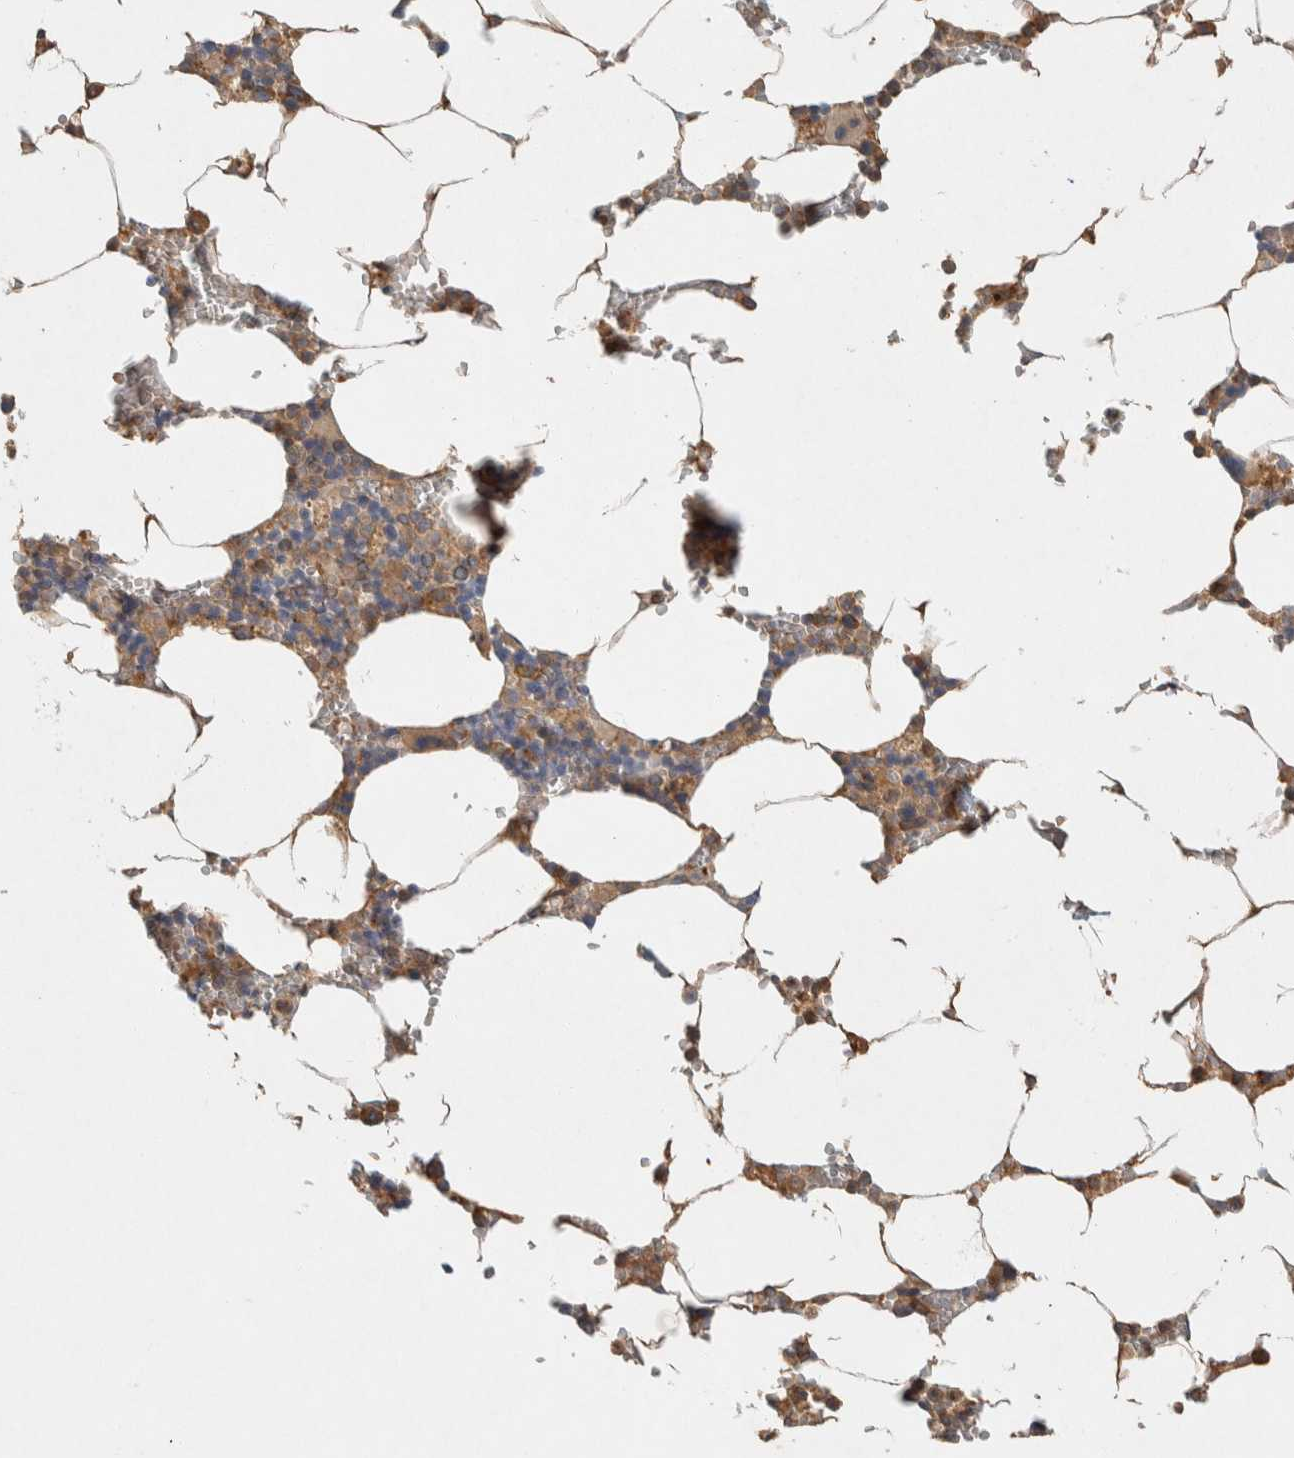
{"staining": {"intensity": "moderate", "quantity": "25%-75%", "location": "cytoplasmic/membranous"}, "tissue": "bone marrow", "cell_type": "Hematopoietic cells", "image_type": "normal", "snomed": [{"axis": "morphology", "description": "Normal tissue, NOS"}, {"axis": "topography", "description": "Bone marrow"}], "caption": "IHC micrograph of benign human bone marrow stained for a protein (brown), which demonstrates medium levels of moderate cytoplasmic/membranous positivity in approximately 25%-75% of hematopoietic cells.", "gene": "PXK", "patient": {"sex": "male", "age": 70}}